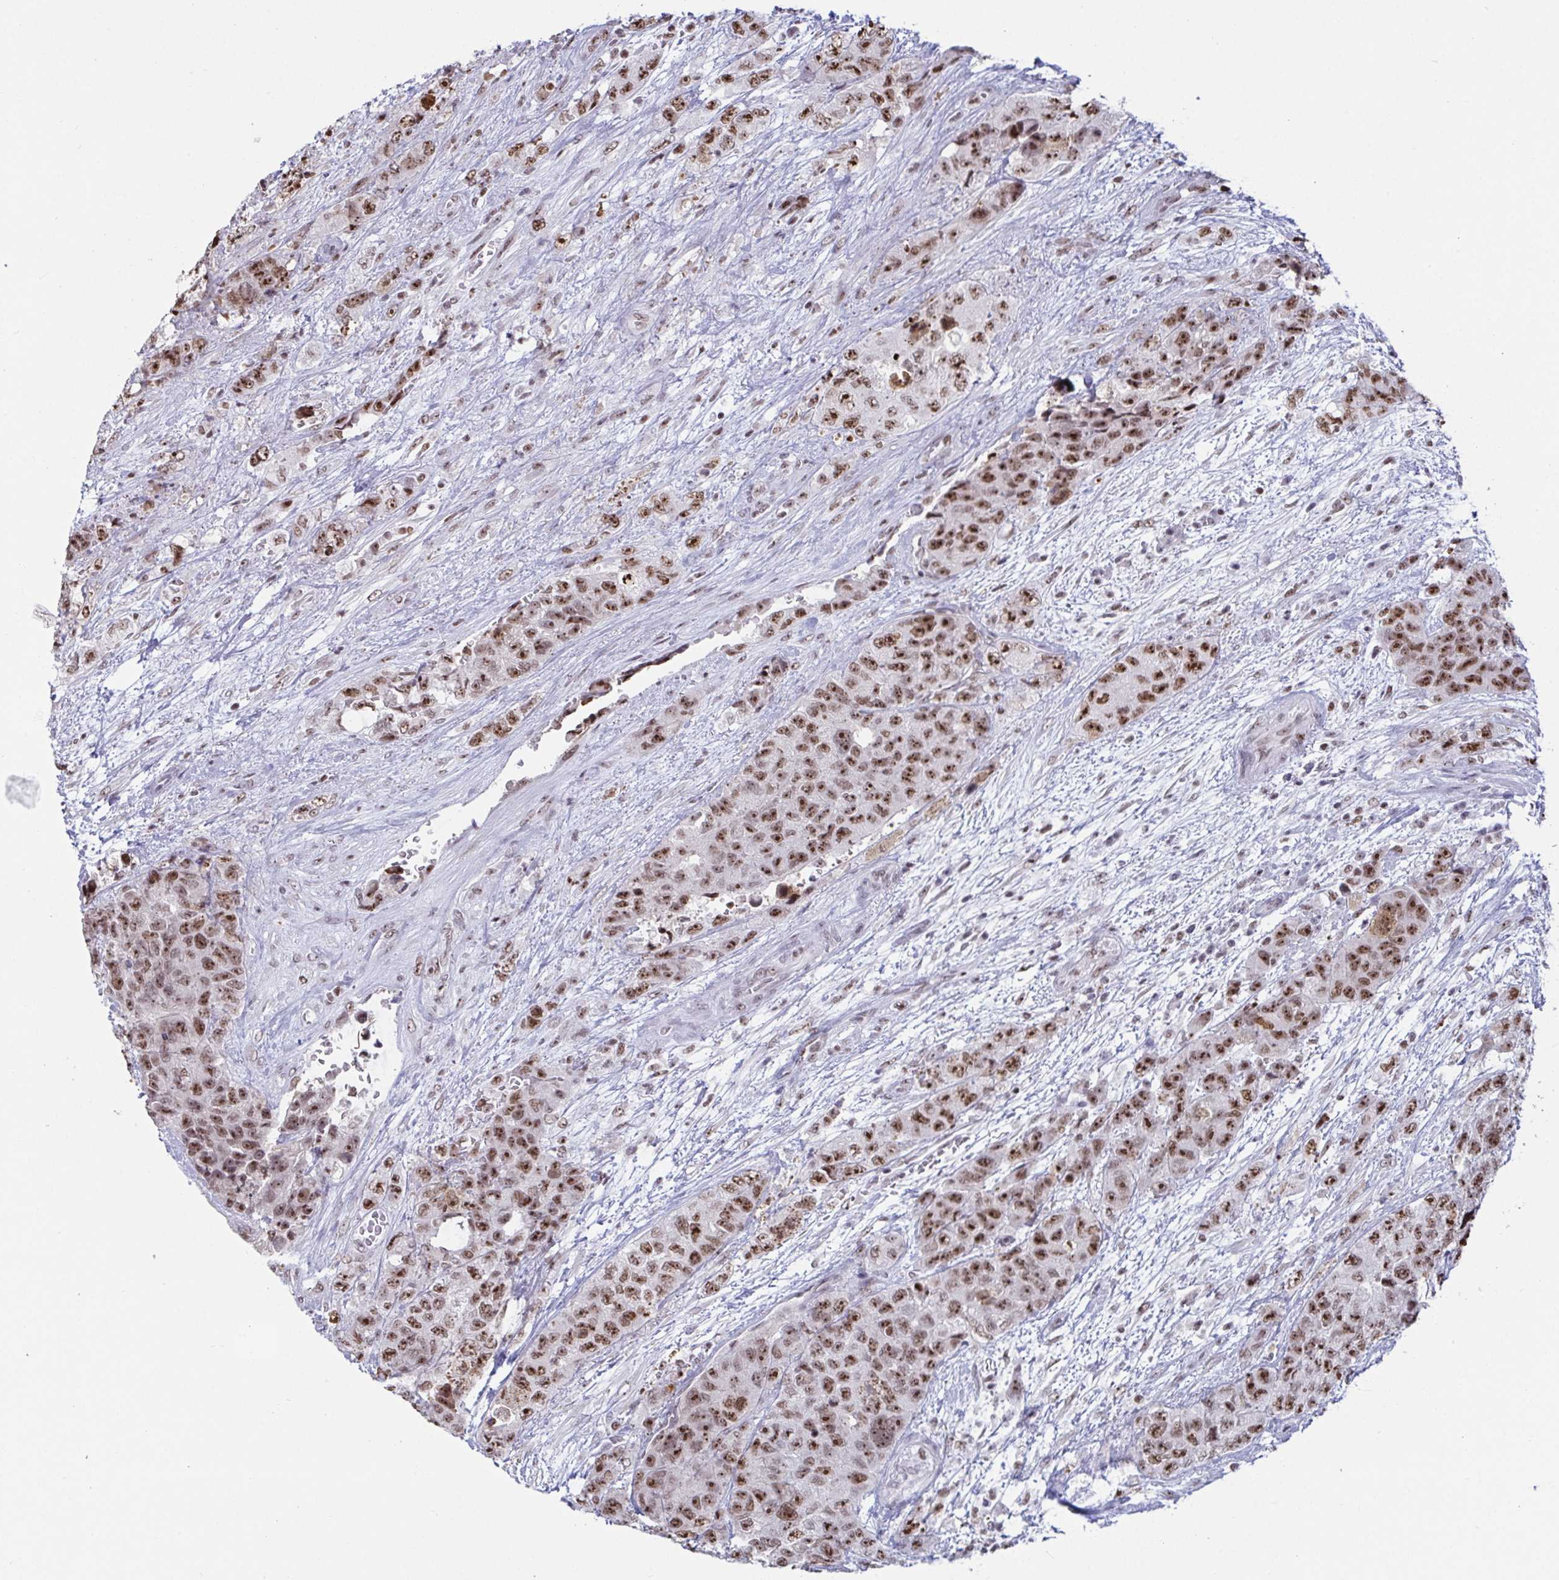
{"staining": {"intensity": "moderate", "quantity": ">75%", "location": "nuclear"}, "tissue": "urothelial cancer", "cell_type": "Tumor cells", "image_type": "cancer", "snomed": [{"axis": "morphology", "description": "Urothelial carcinoma, High grade"}, {"axis": "topography", "description": "Urinary bladder"}], "caption": "High-grade urothelial carcinoma stained with a protein marker exhibits moderate staining in tumor cells.", "gene": "SUPT16H", "patient": {"sex": "female", "age": 78}}